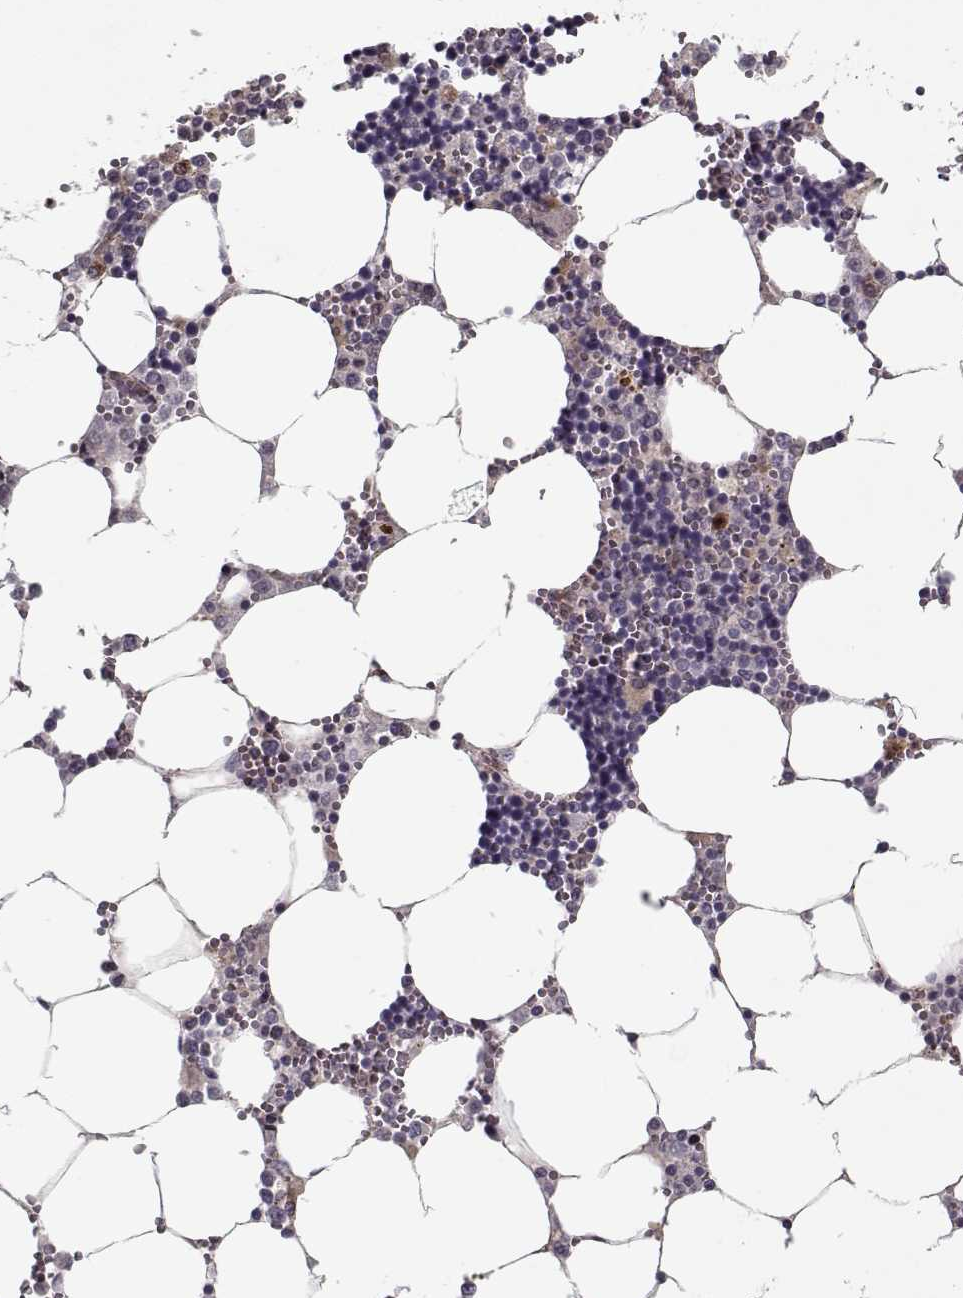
{"staining": {"intensity": "strong", "quantity": "<25%", "location": "cytoplasmic/membranous"}, "tissue": "bone marrow", "cell_type": "Hematopoietic cells", "image_type": "normal", "snomed": [{"axis": "morphology", "description": "Normal tissue, NOS"}, {"axis": "topography", "description": "Bone marrow"}], "caption": "Hematopoietic cells reveal medium levels of strong cytoplasmic/membranous staining in about <25% of cells in unremarkable human bone marrow. (brown staining indicates protein expression, while blue staining denotes nuclei).", "gene": "UNC13D", "patient": {"sex": "male", "age": 54}}